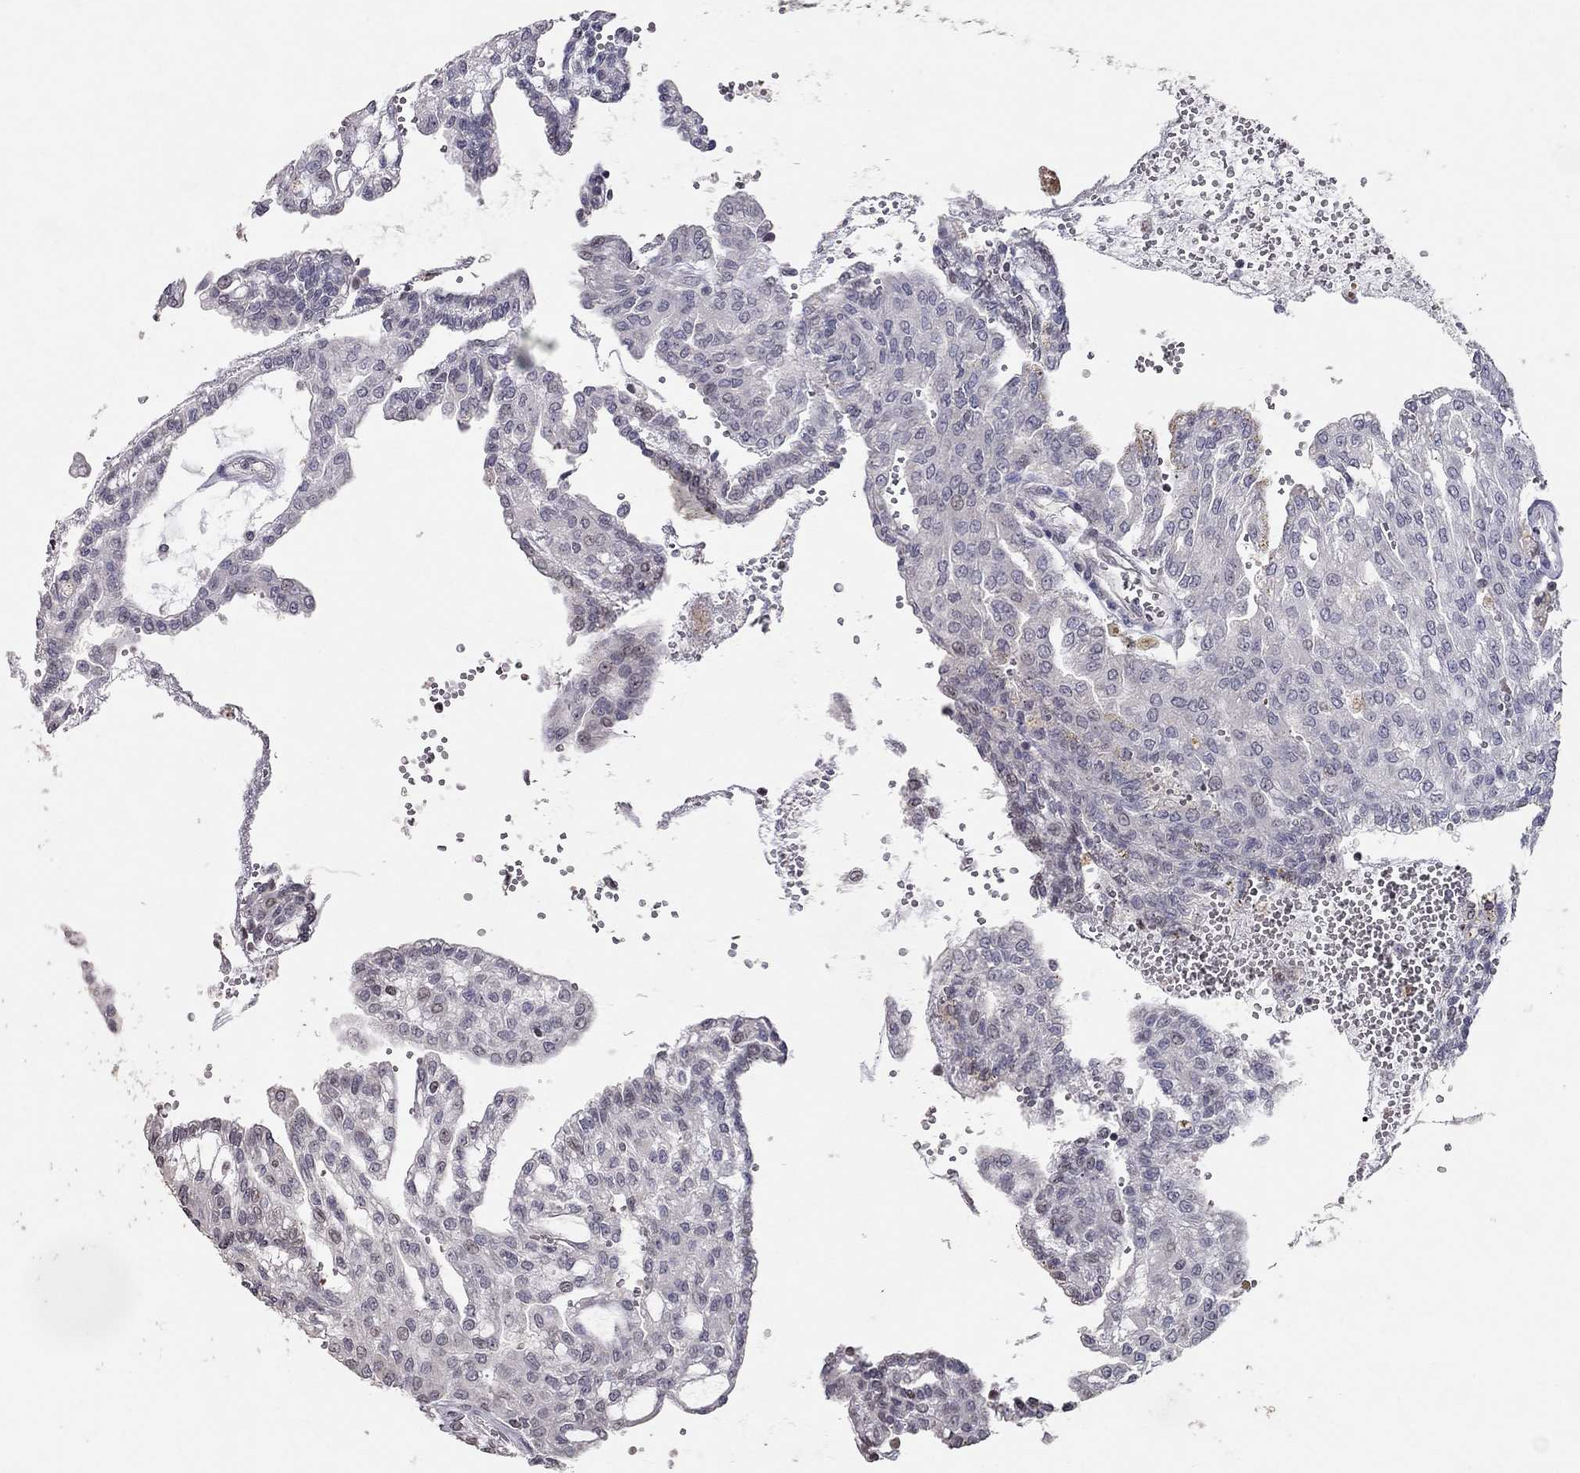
{"staining": {"intensity": "negative", "quantity": "none", "location": "none"}, "tissue": "renal cancer", "cell_type": "Tumor cells", "image_type": "cancer", "snomed": [{"axis": "morphology", "description": "Adenocarcinoma, NOS"}, {"axis": "topography", "description": "Kidney"}], "caption": "Immunohistochemistry (IHC) of human renal adenocarcinoma demonstrates no positivity in tumor cells.", "gene": "TSHB", "patient": {"sex": "male", "age": 63}}